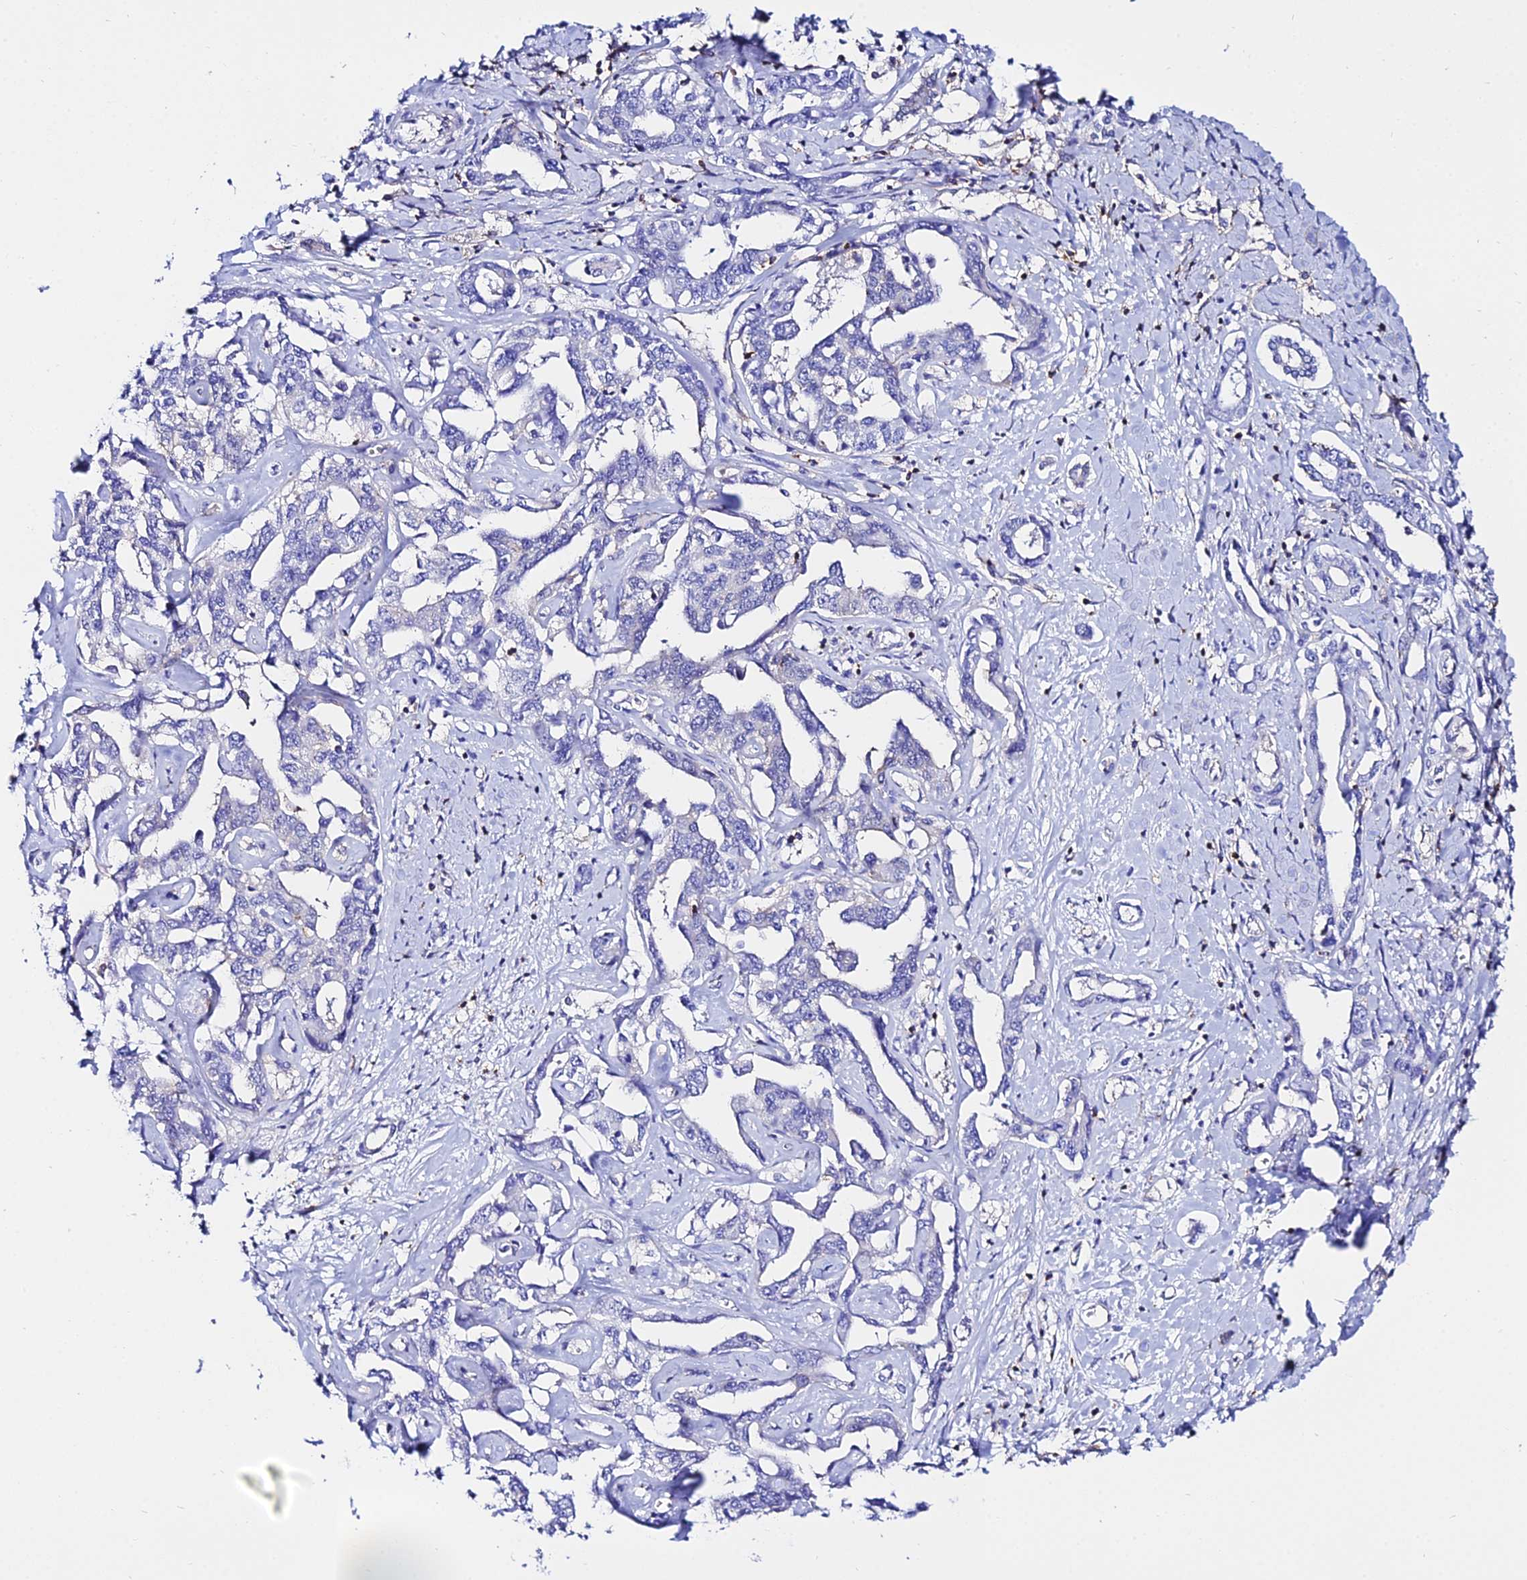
{"staining": {"intensity": "negative", "quantity": "none", "location": "none"}, "tissue": "liver cancer", "cell_type": "Tumor cells", "image_type": "cancer", "snomed": [{"axis": "morphology", "description": "Cholangiocarcinoma"}, {"axis": "topography", "description": "Liver"}], "caption": "This is a histopathology image of immunohistochemistry staining of liver cancer, which shows no staining in tumor cells. (IHC, brightfield microscopy, high magnification).", "gene": "S100A16", "patient": {"sex": "male", "age": 59}}